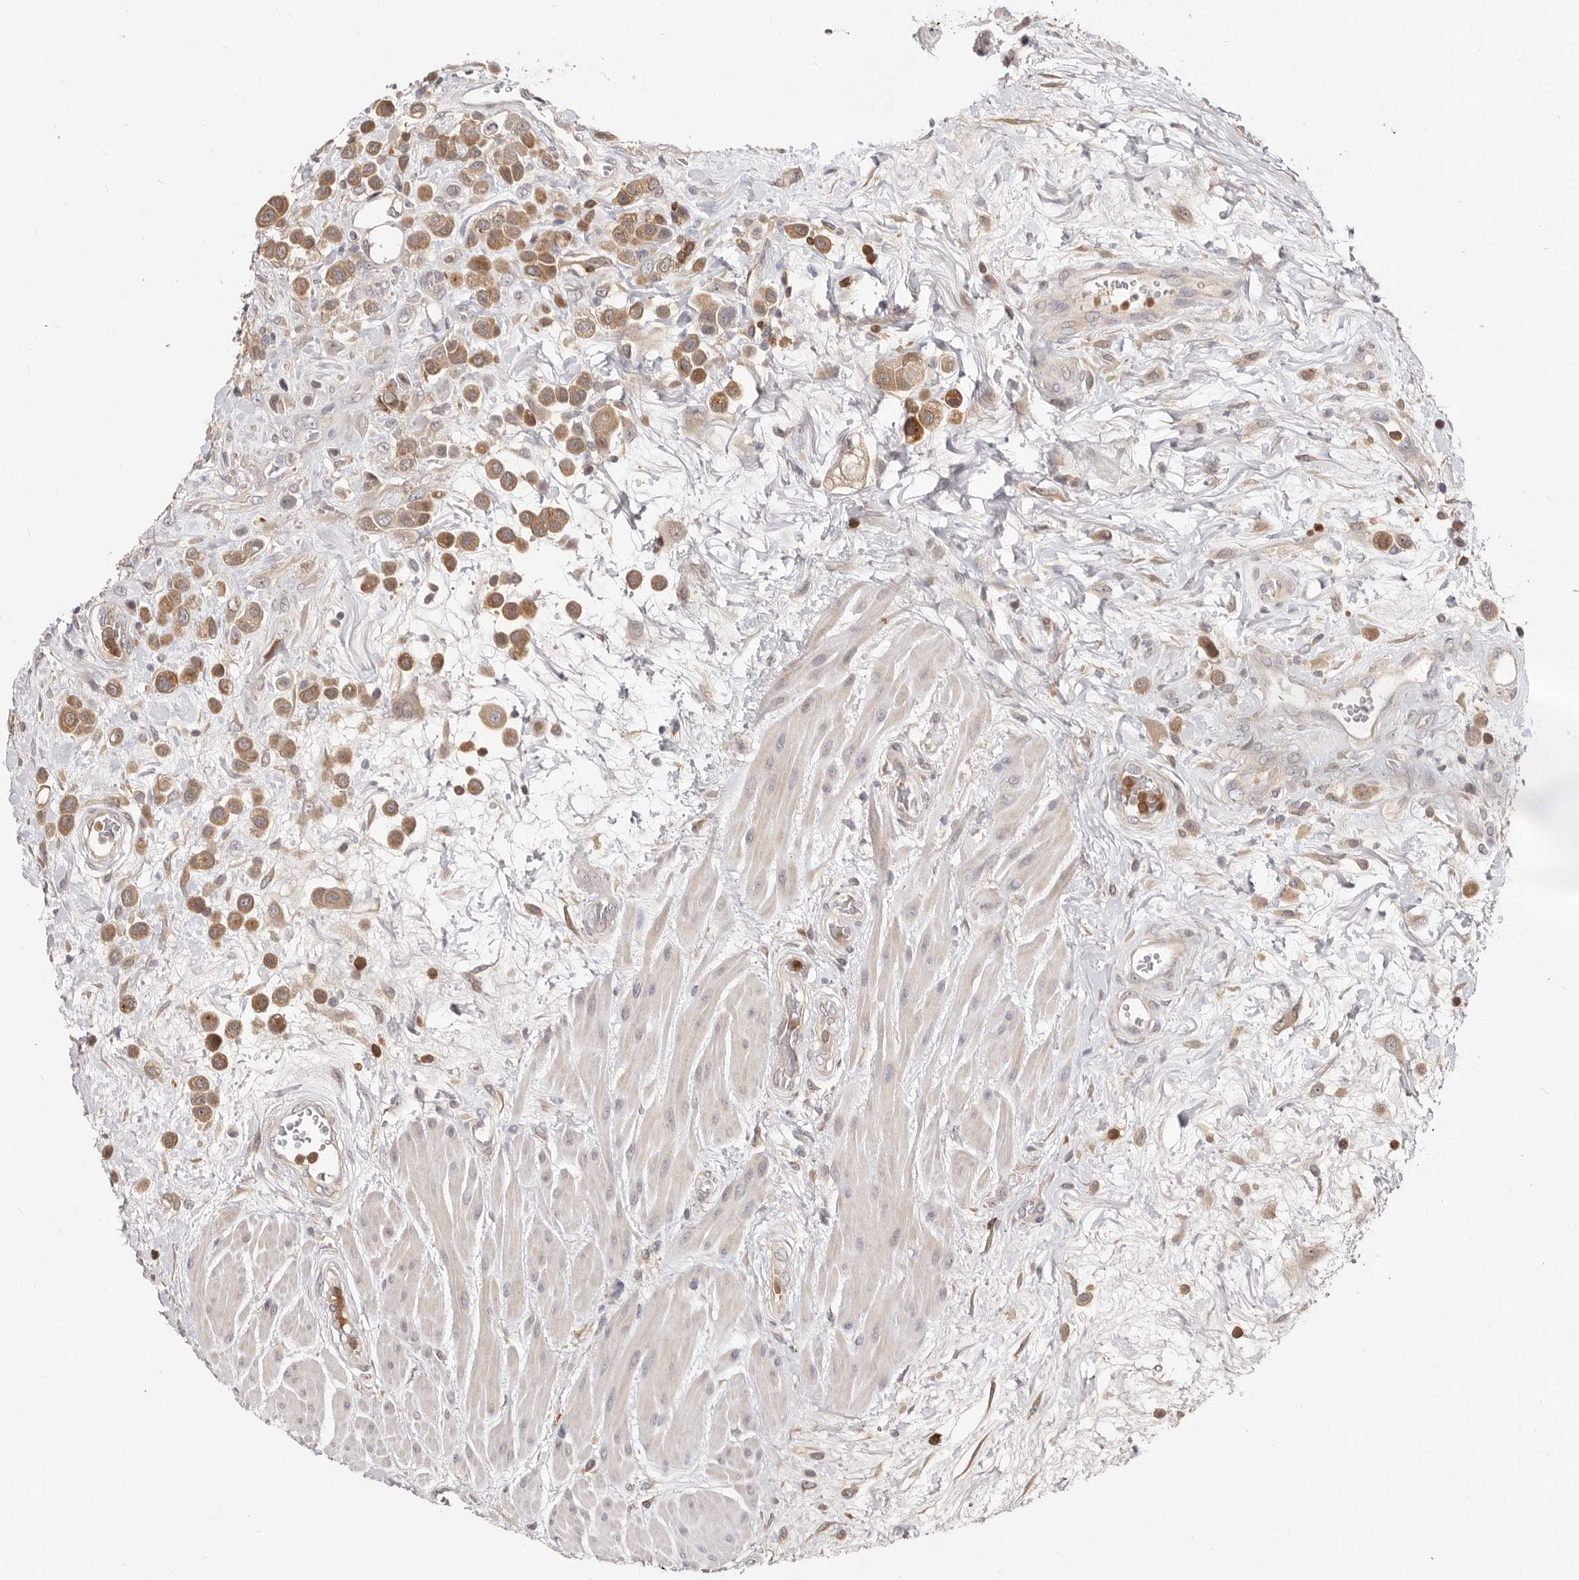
{"staining": {"intensity": "moderate", "quantity": ">75%", "location": "cytoplasmic/membranous"}, "tissue": "urothelial cancer", "cell_type": "Tumor cells", "image_type": "cancer", "snomed": [{"axis": "morphology", "description": "Urothelial carcinoma, High grade"}, {"axis": "topography", "description": "Urinary bladder"}], "caption": "A medium amount of moderate cytoplasmic/membranous positivity is seen in about >75% of tumor cells in urothelial cancer tissue. The staining is performed using DAB brown chromogen to label protein expression. The nuclei are counter-stained blue using hematoxylin.", "gene": "TC2N", "patient": {"sex": "male", "age": 50}}